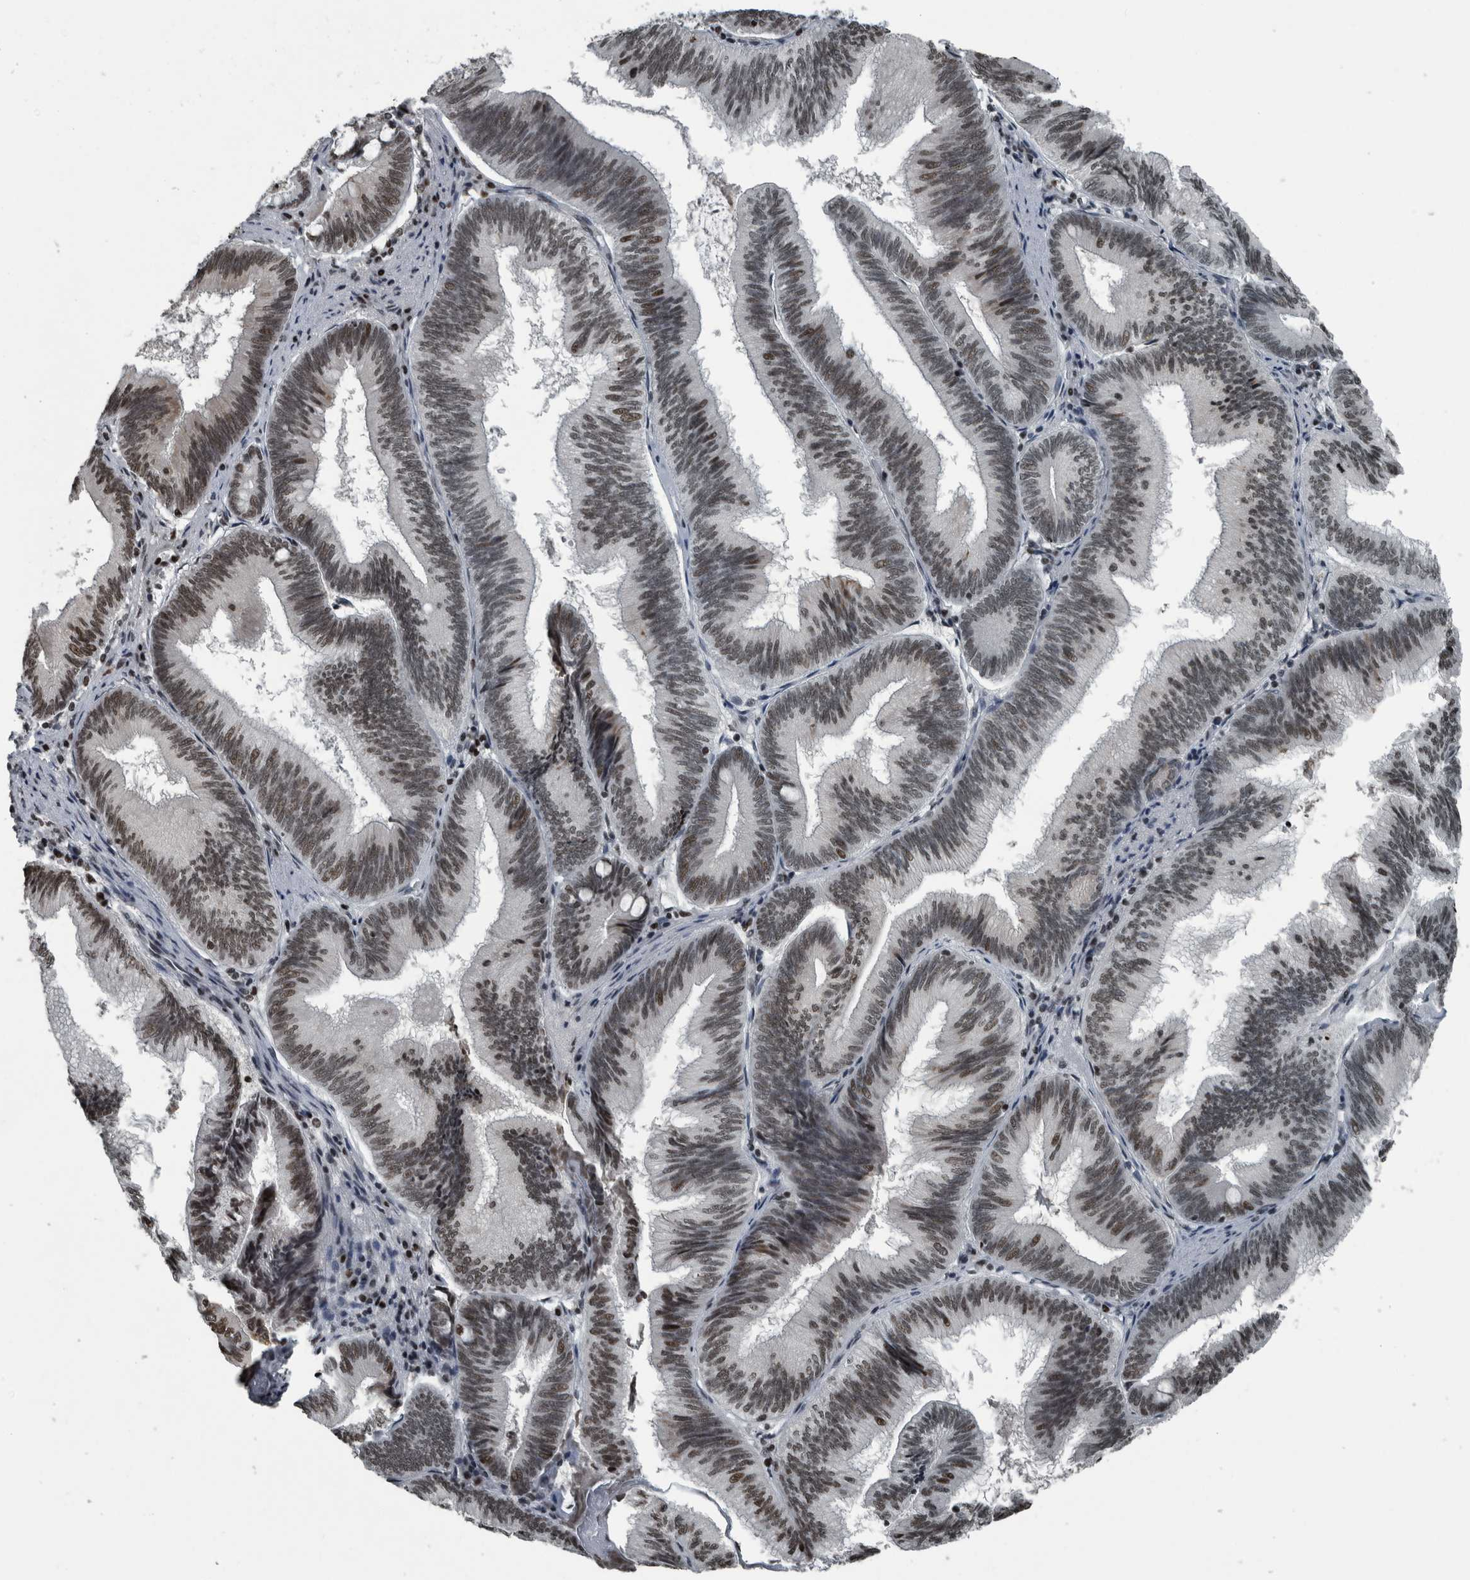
{"staining": {"intensity": "moderate", "quantity": ">75%", "location": "nuclear"}, "tissue": "pancreatic cancer", "cell_type": "Tumor cells", "image_type": "cancer", "snomed": [{"axis": "morphology", "description": "Adenocarcinoma, NOS"}, {"axis": "topography", "description": "Pancreas"}], "caption": "The micrograph exhibits staining of pancreatic adenocarcinoma, revealing moderate nuclear protein expression (brown color) within tumor cells.", "gene": "UNC50", "patient": {"sex": "male", "age": 82}}